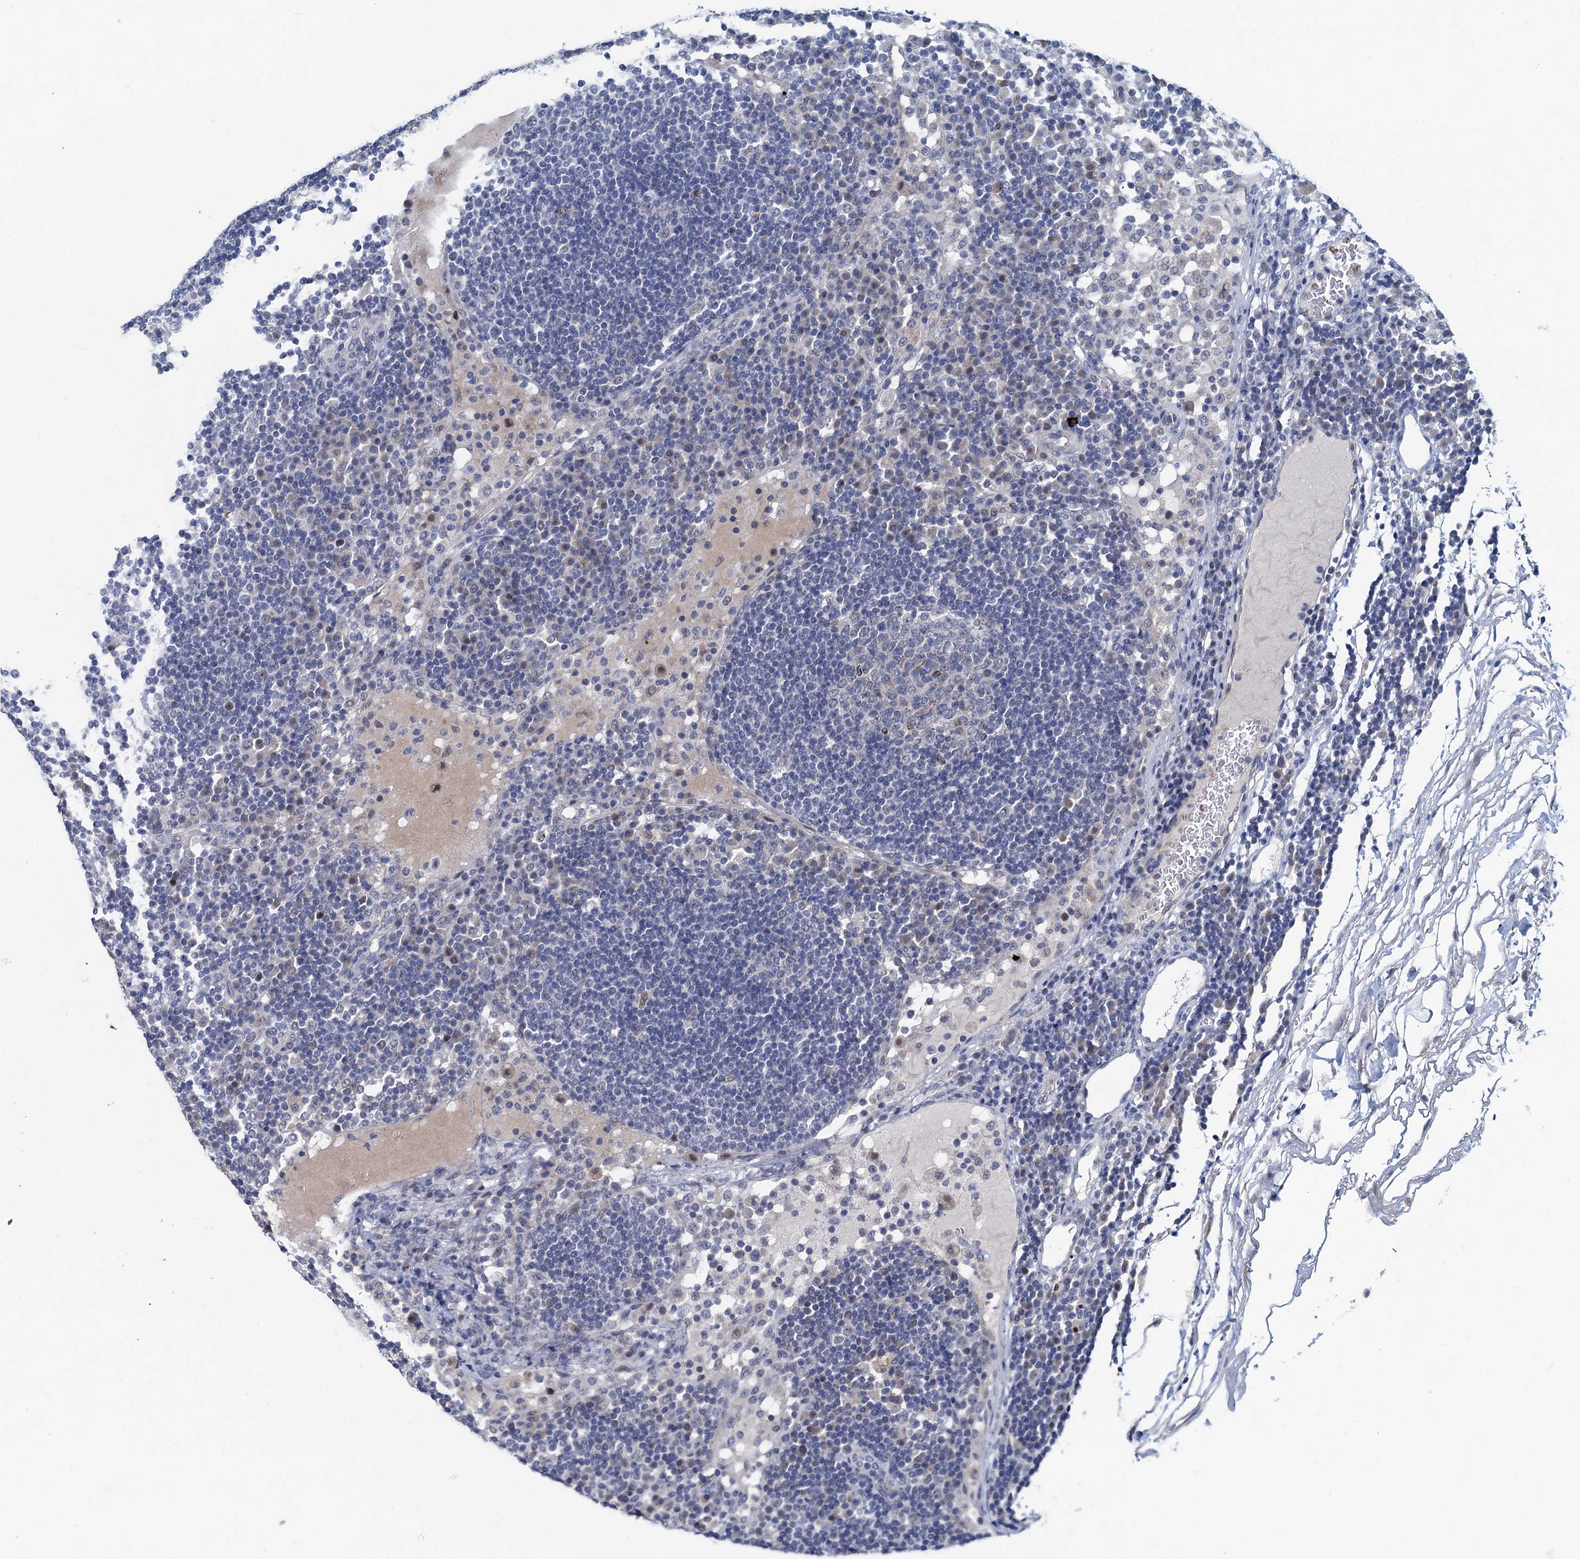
{"staining": {"intensity": "negative", "quantity": "none", "location": "none"}, "tissue": "lymph node", "cell_type": "Germinal center cells", "image_type": "normal", "snomed": [{"axis": "morphology", "description": "Normal tissue, NOS"}, {"axis": "topography", "description": "Lymph node"}], "caption": "Image shows no significant protein expression in germinal center cells of unremarkable lymph node. (Immunohistochemistry (ihc), brightfield microscopy, high magnification).", "gene": "ATOSA", "patient": {"sex": "female", "age": 53}}